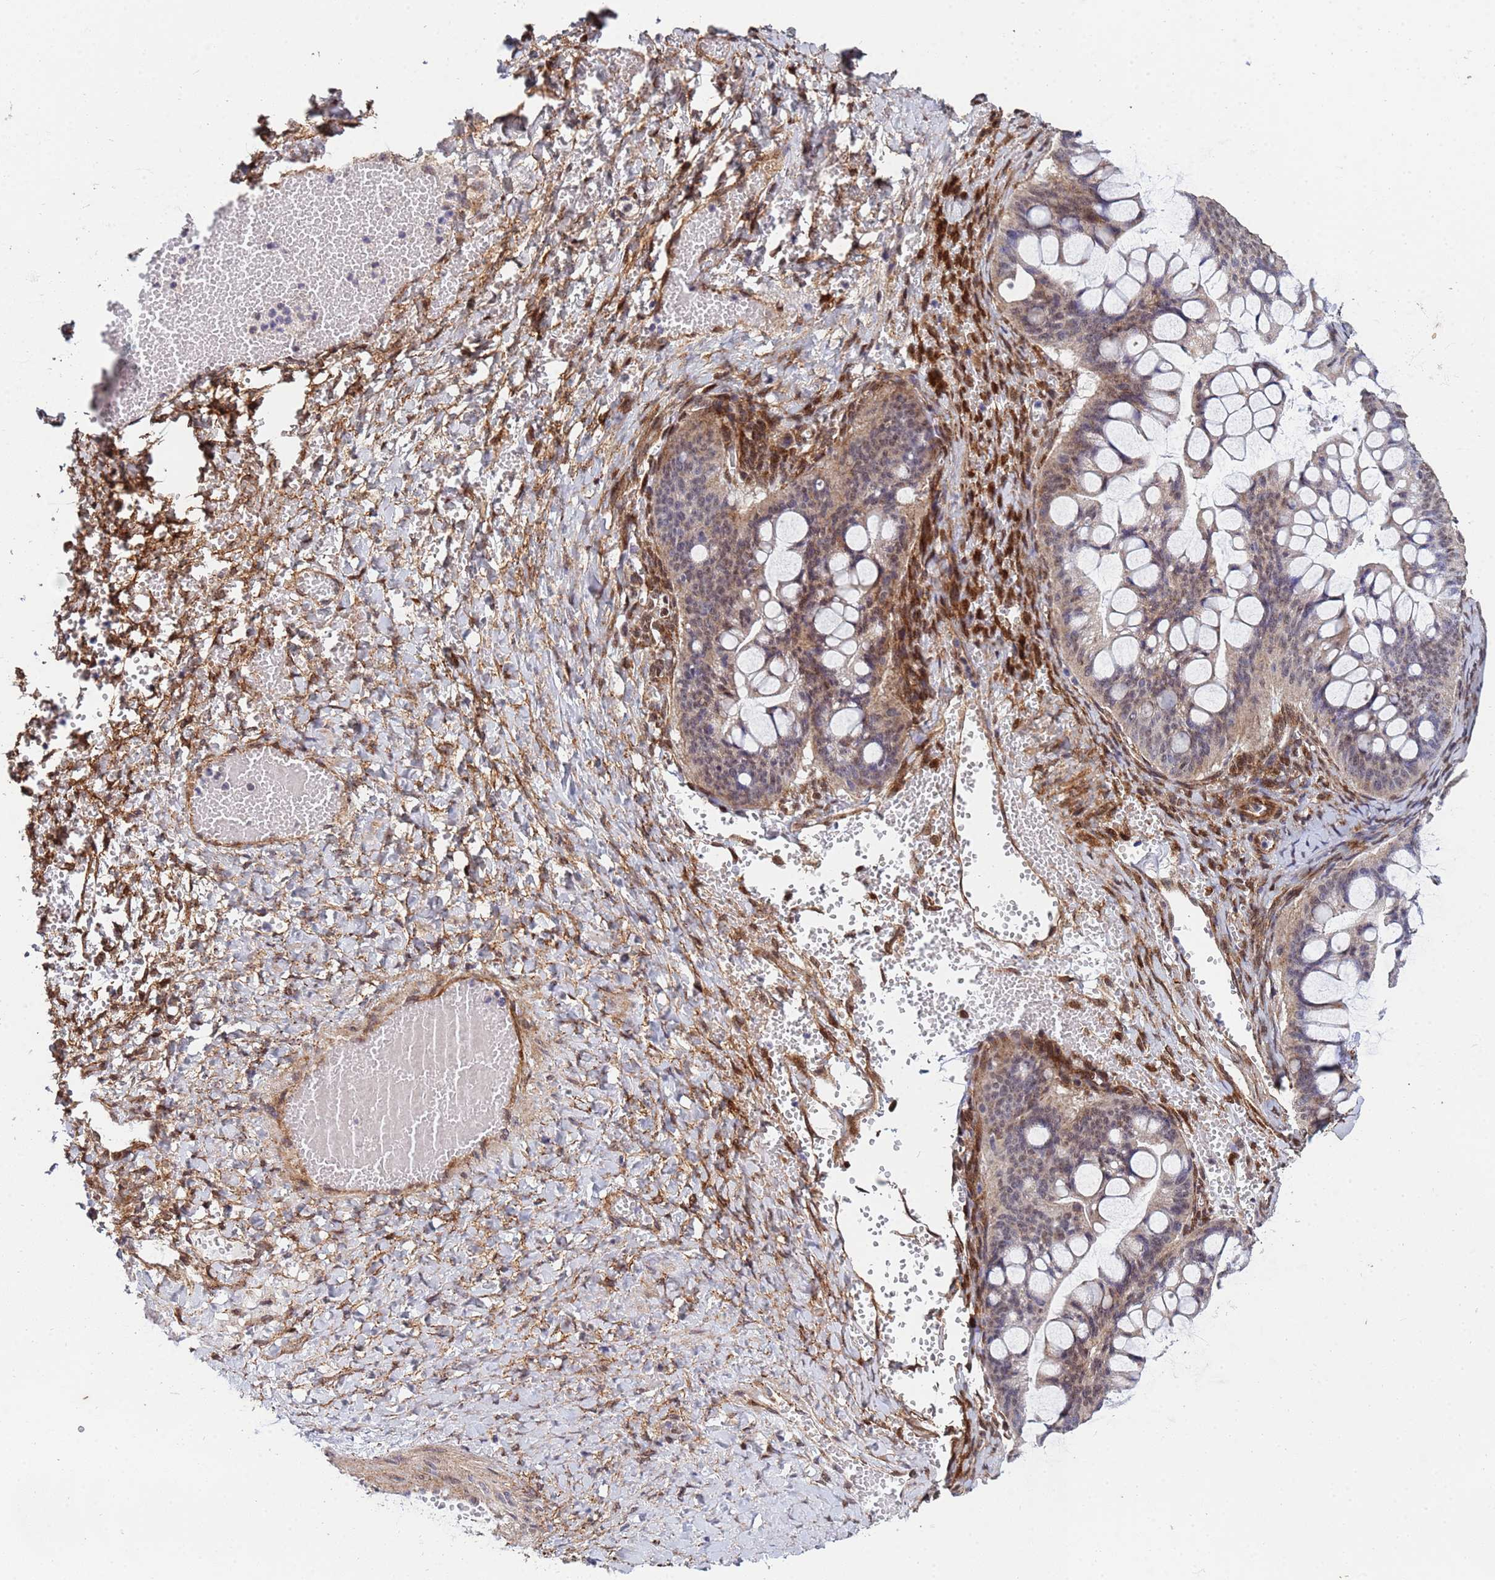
{"staining": {"intensity": "weak", "quantity": ">75%", "location": "cytoplasmic/membranous,nuclear"}, "tissue": "ovarian cancer", "cell_type": "Tumor cells", "image_type": "cancer", "snomed": [{"axis": "morphology", "description": "Cystadenocarcinoma, mucinous, NOS"}, {"axis": "topography", "description": "Ovary"}], "caption": "Ovarian cancer stained with a protein marker demonstrates weak staining in tumor cells.", "gene": "TRIP6", "patient": {"sex": "female", "age": 73}}